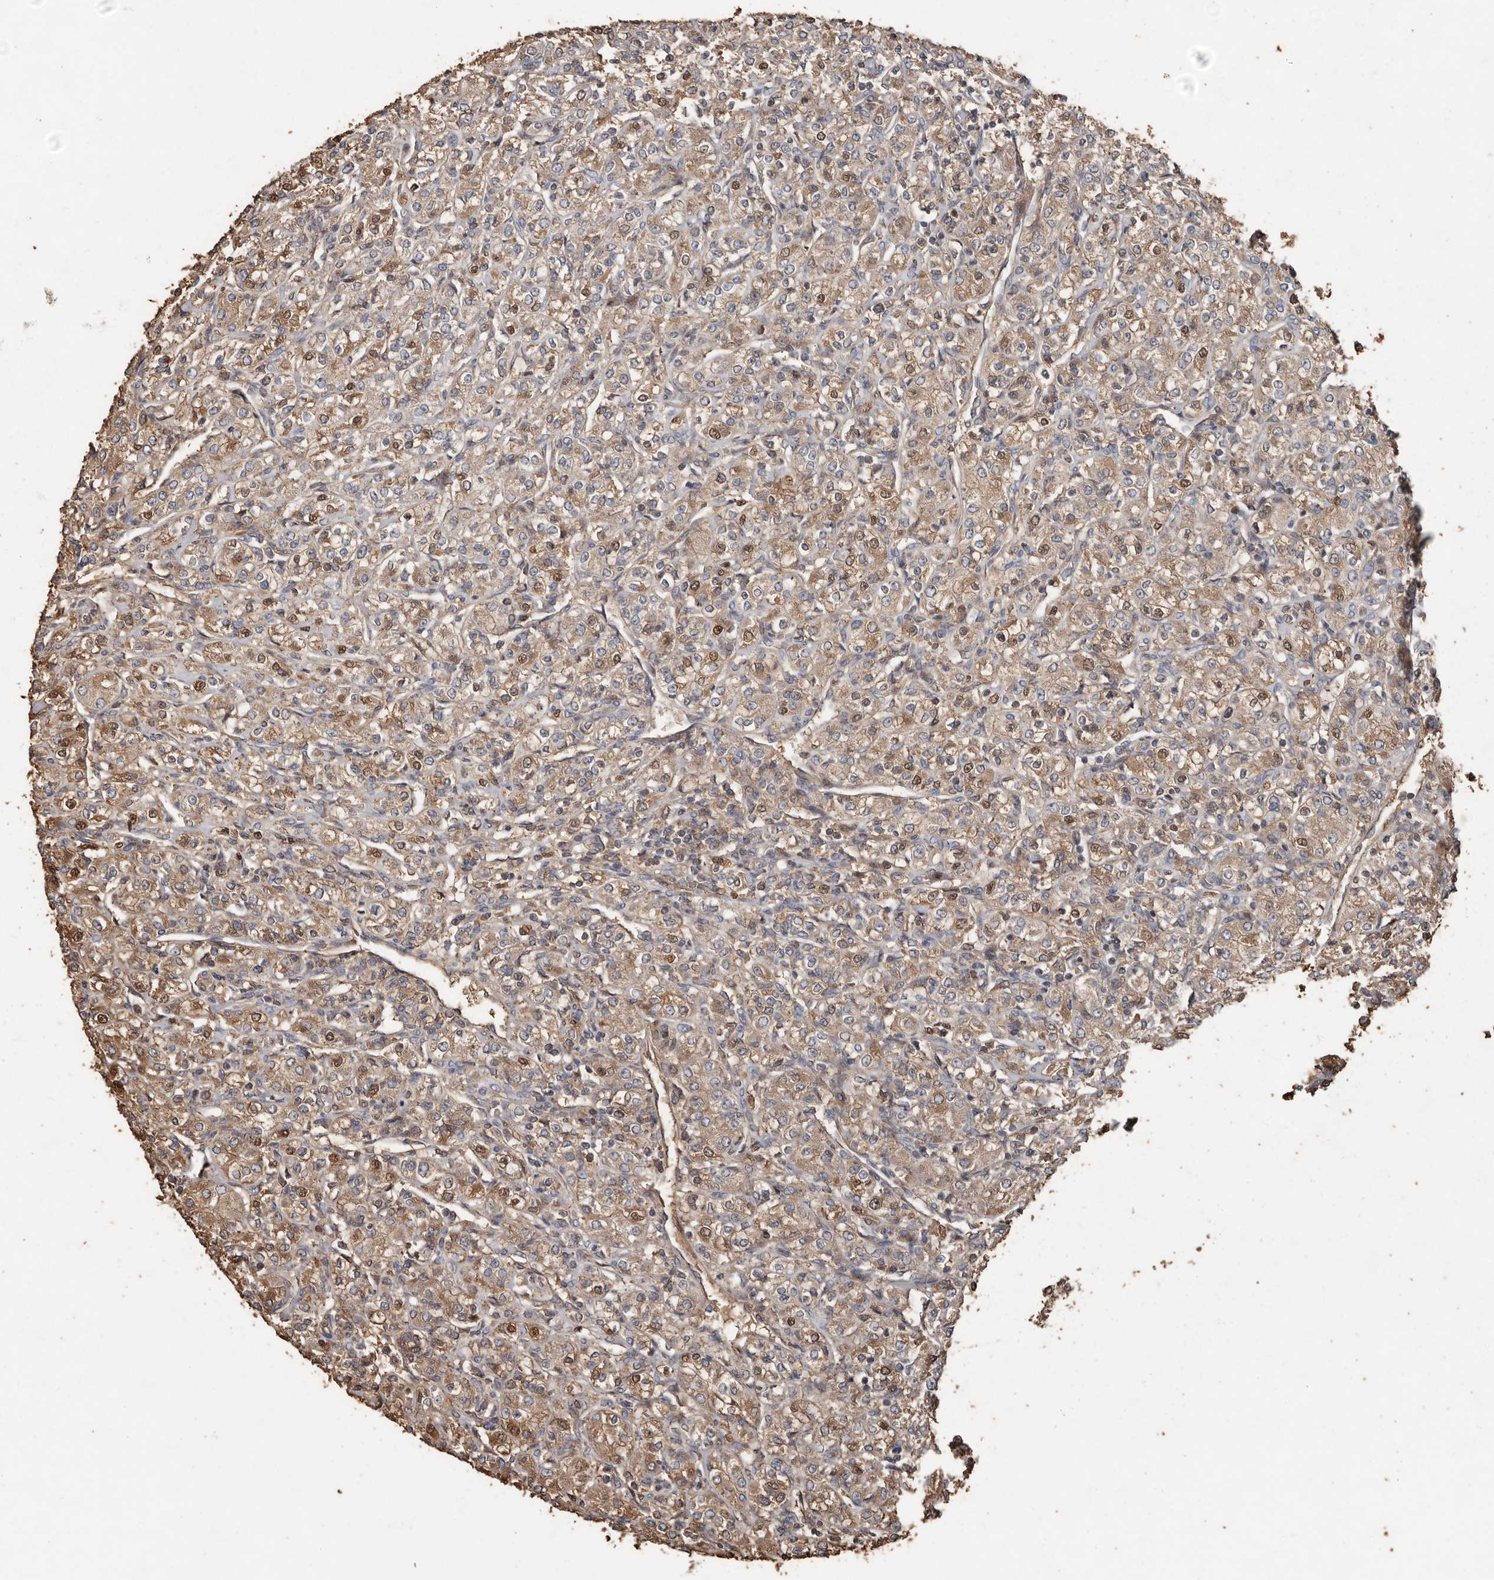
{"staining": {"intensity": "moderate", "quantity": "25%-75%", "location": "cytoplasmic/membranous,nuclear"}, "tissue": "renal cancer", "cell_type": "Tumor cells", "image_type": "cancer", "snomed": [{"axis": "morphology", "description": "Adenocarcinoma, NOS"}, {"axis": "topography", "description": "Kidney"}], "caption": "Adenocarcinoma (renal) tissue shows moderate cytoplasmic/membranous and nuclear positivity in about 25%-75% of tumor cells The staining was performed using DAB (3,3'-diaminobenzidine), with brown indicating positive protein expression. Nuclei are stained blue with hematoxylin.", "gene": "RANBP17", "patient": {"sex": "male", "age": 77}}